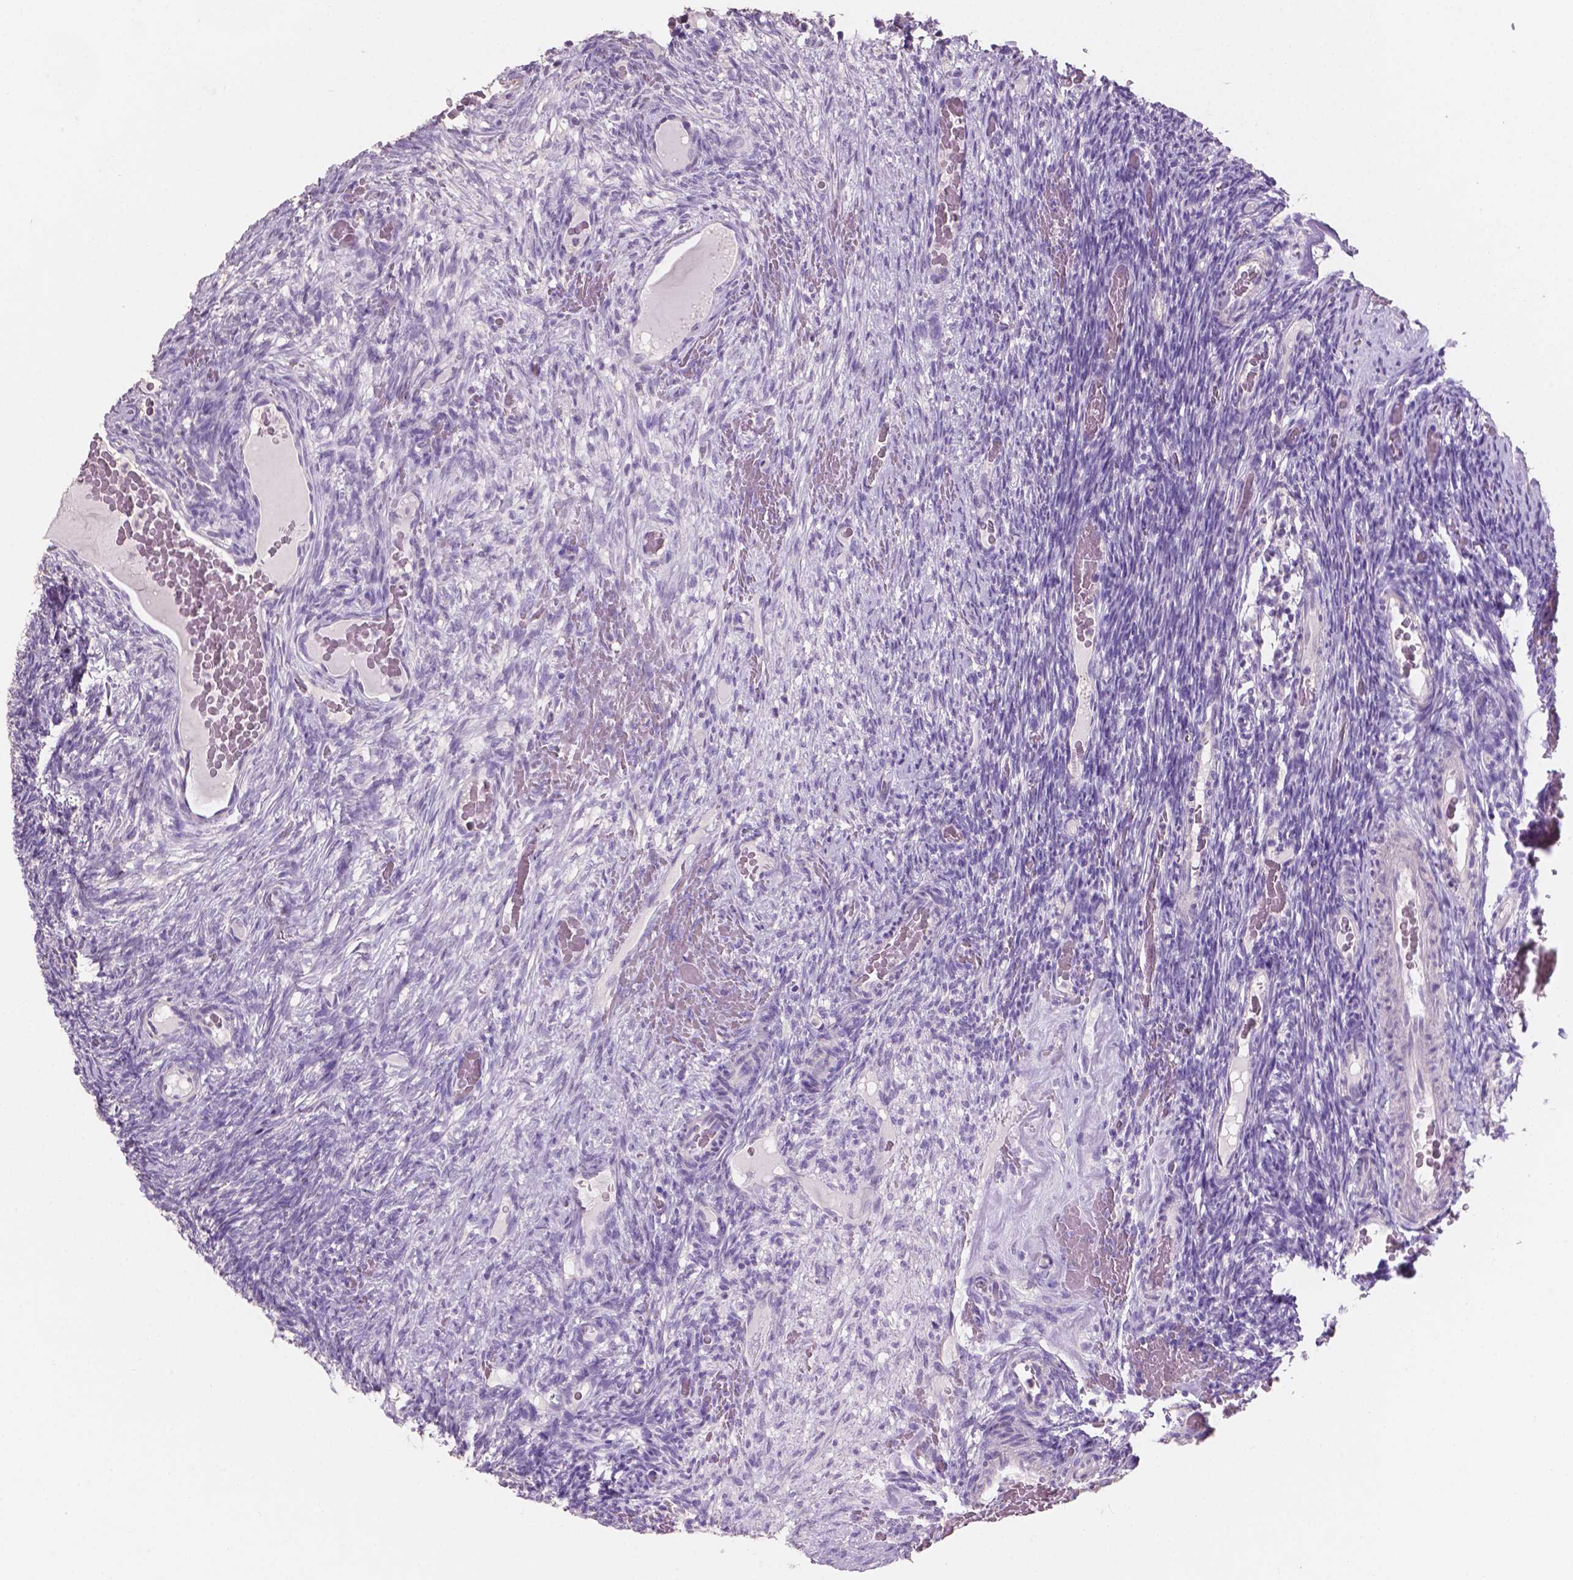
{"staining": {"intensity": "negative", "quantity": "none", "location": "none"}, "tissue": "ovary", "cell_type": "Follicle cells", "image_type": "normal", "snomed": [{"axis": "morphology", "description": "Normal tissue, NOS"}, {"axis": "topography", "description": "Ovary"}], "caption": "The photomicrograph displays no significant staining in follicle cells of ovary. (DAB (3,3'-diaminobenzidine) IHC visualized using brightfield microscopy, high magnification).", "gene": "SBSN", "patient": {"sex": "female", "age": 34}}